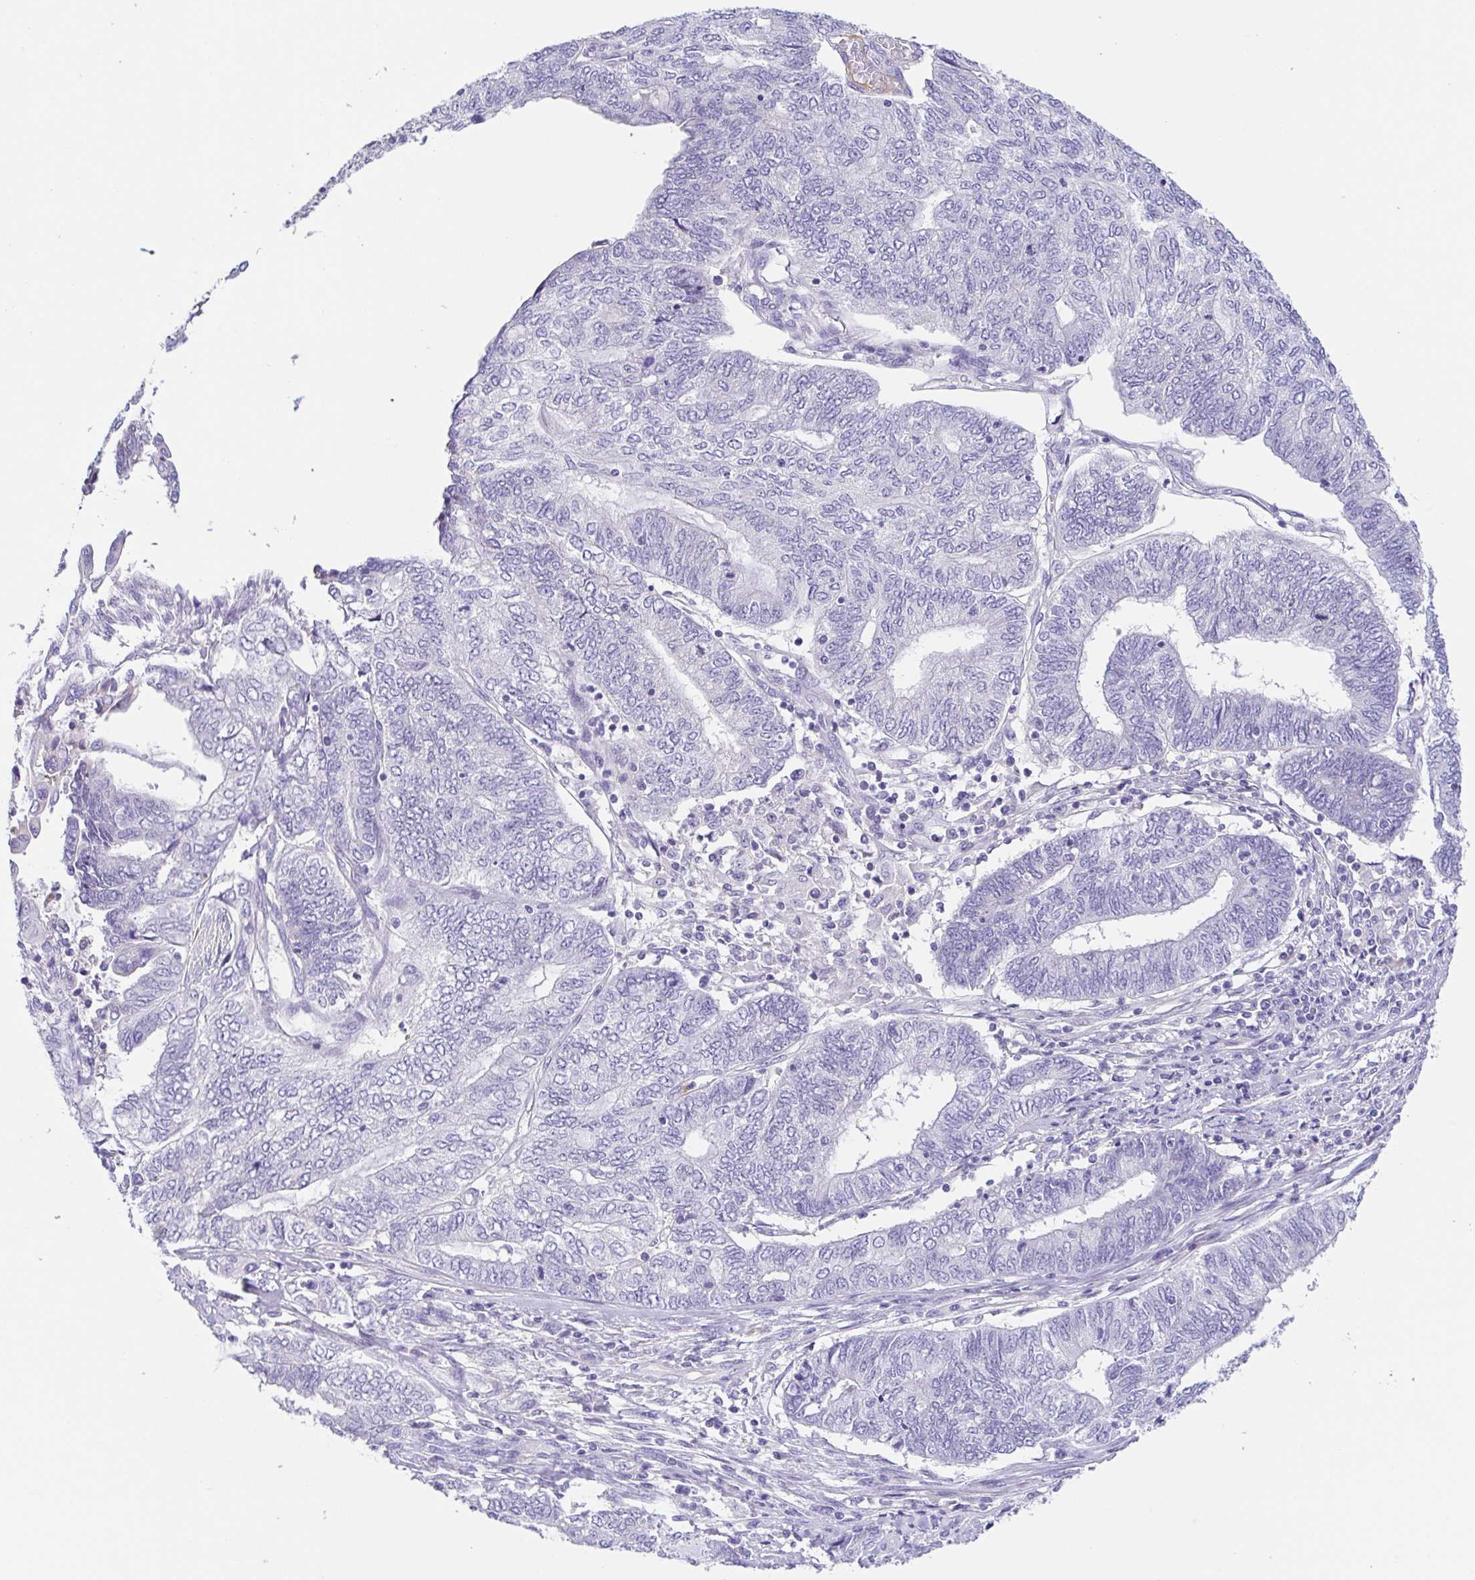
{"staining": {"intensity": "negative", "quantity": "none", "location": "none"}, "tissue": "endometrial cancer", "cell_type": "Tumor cells", "image_type": "cancer", "snomed": [{"axis": "morphology", "description": "Adenocarcinoma, NOS"}, {"axis": "topography", "description": "Uterus"}, {"axis": "topography", "description": "Endometrium"}], "caption": "The micrograph shows no staining of tumor cells in endometrial cancer.", "gene": "ARPP21", "patient": {"sex": "female", "age": 70}}